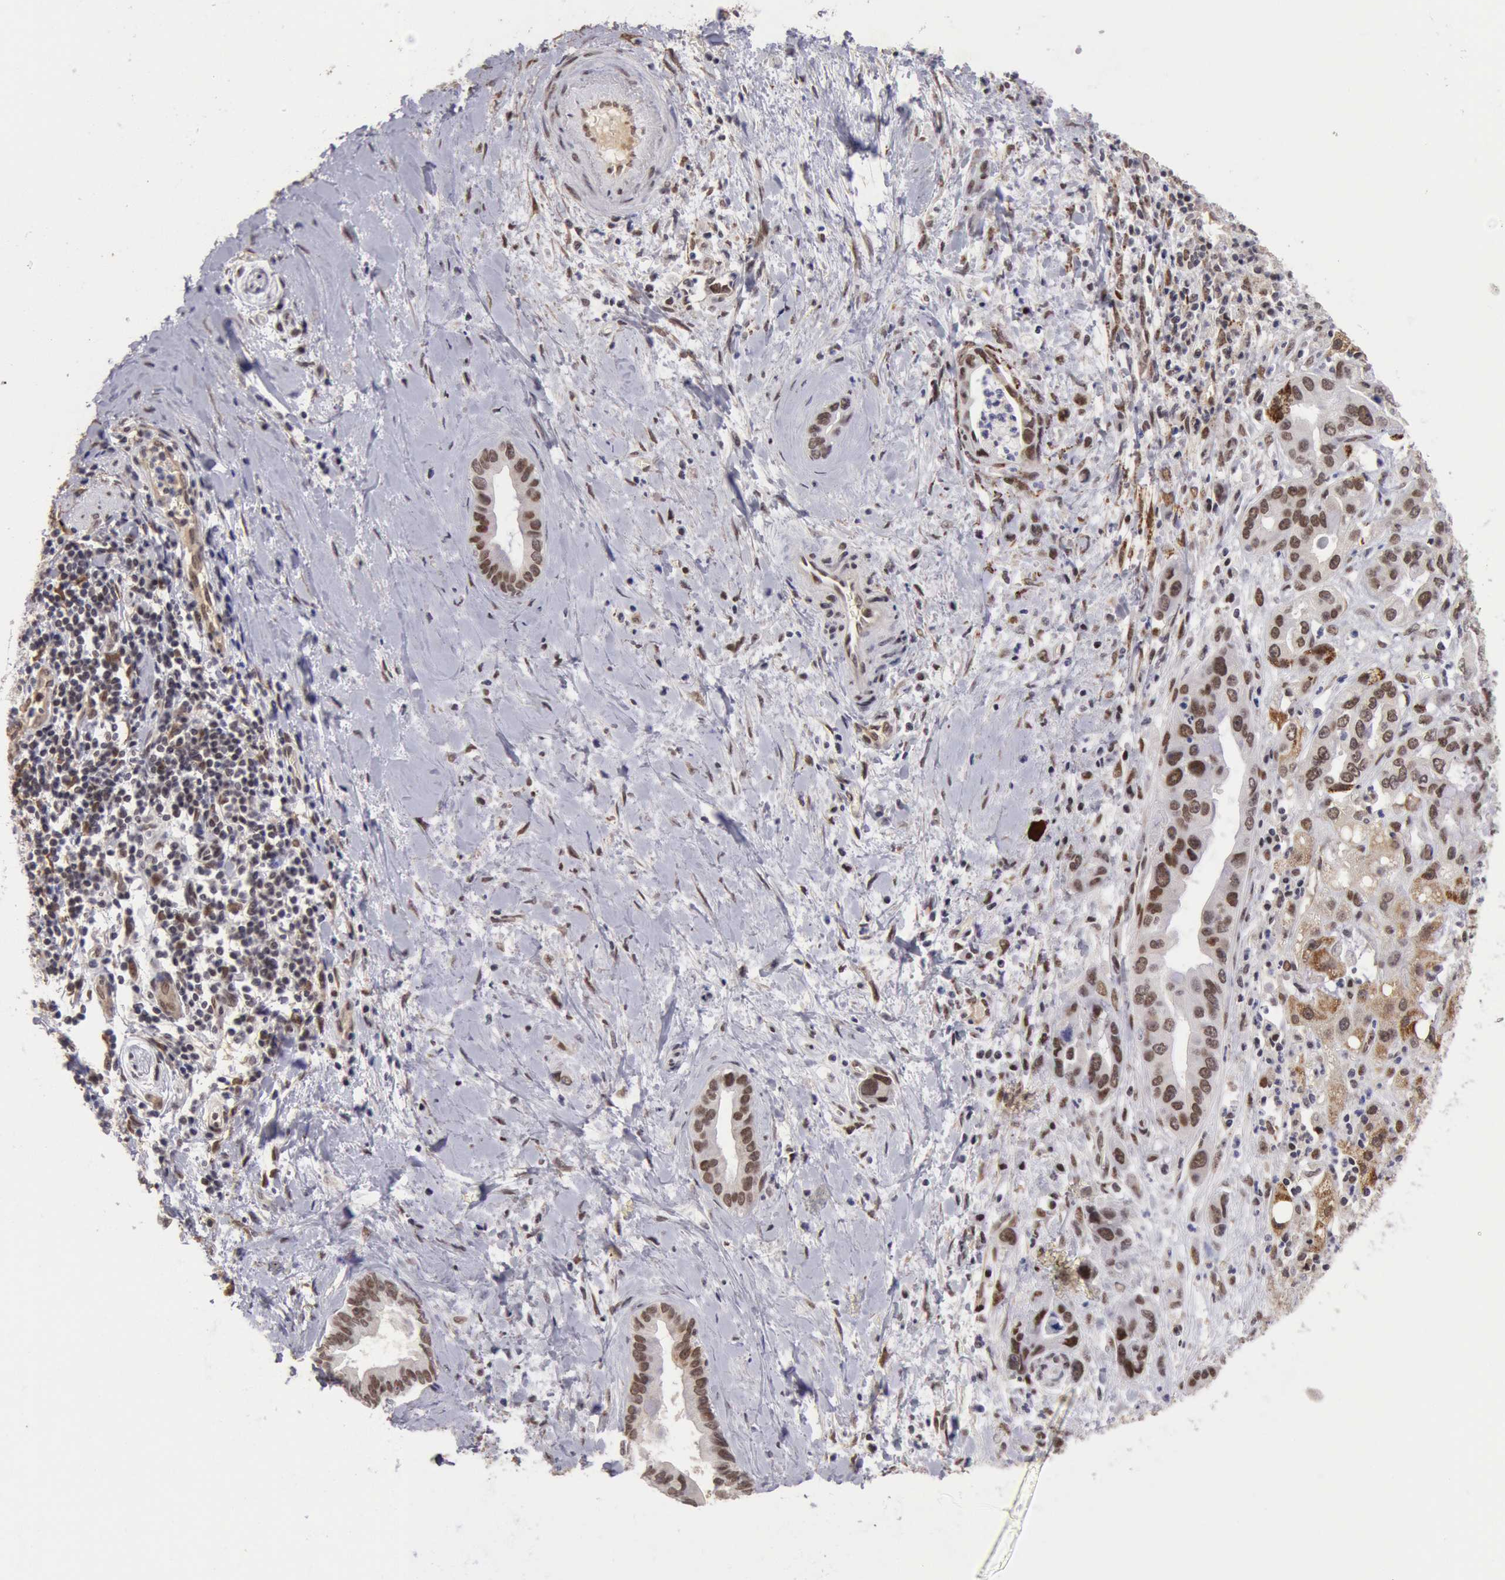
{"staining": {"intensity": "moderate", "quantity": ">75%", "location": "nuclear"}, "tissue": "liver cancer", "cell_type": "Tumor cells", "image_type": "cancer", "snomed": [{"axis": "morphology", "description": "Cholangiocarcinoma"}, {"axis": "topography", "description": "Liver"}], "caption": "A brown stain highlights moderate nuclear expression of a protein in liver cholangiocarcinoma tumor cells. Using DAB (brown) and hematoxylin (blue) stains, captured at high magnification using brightfield microscopy.", "gene": "CDKN2B", "patient": {"sex": "female", "age": 65}}